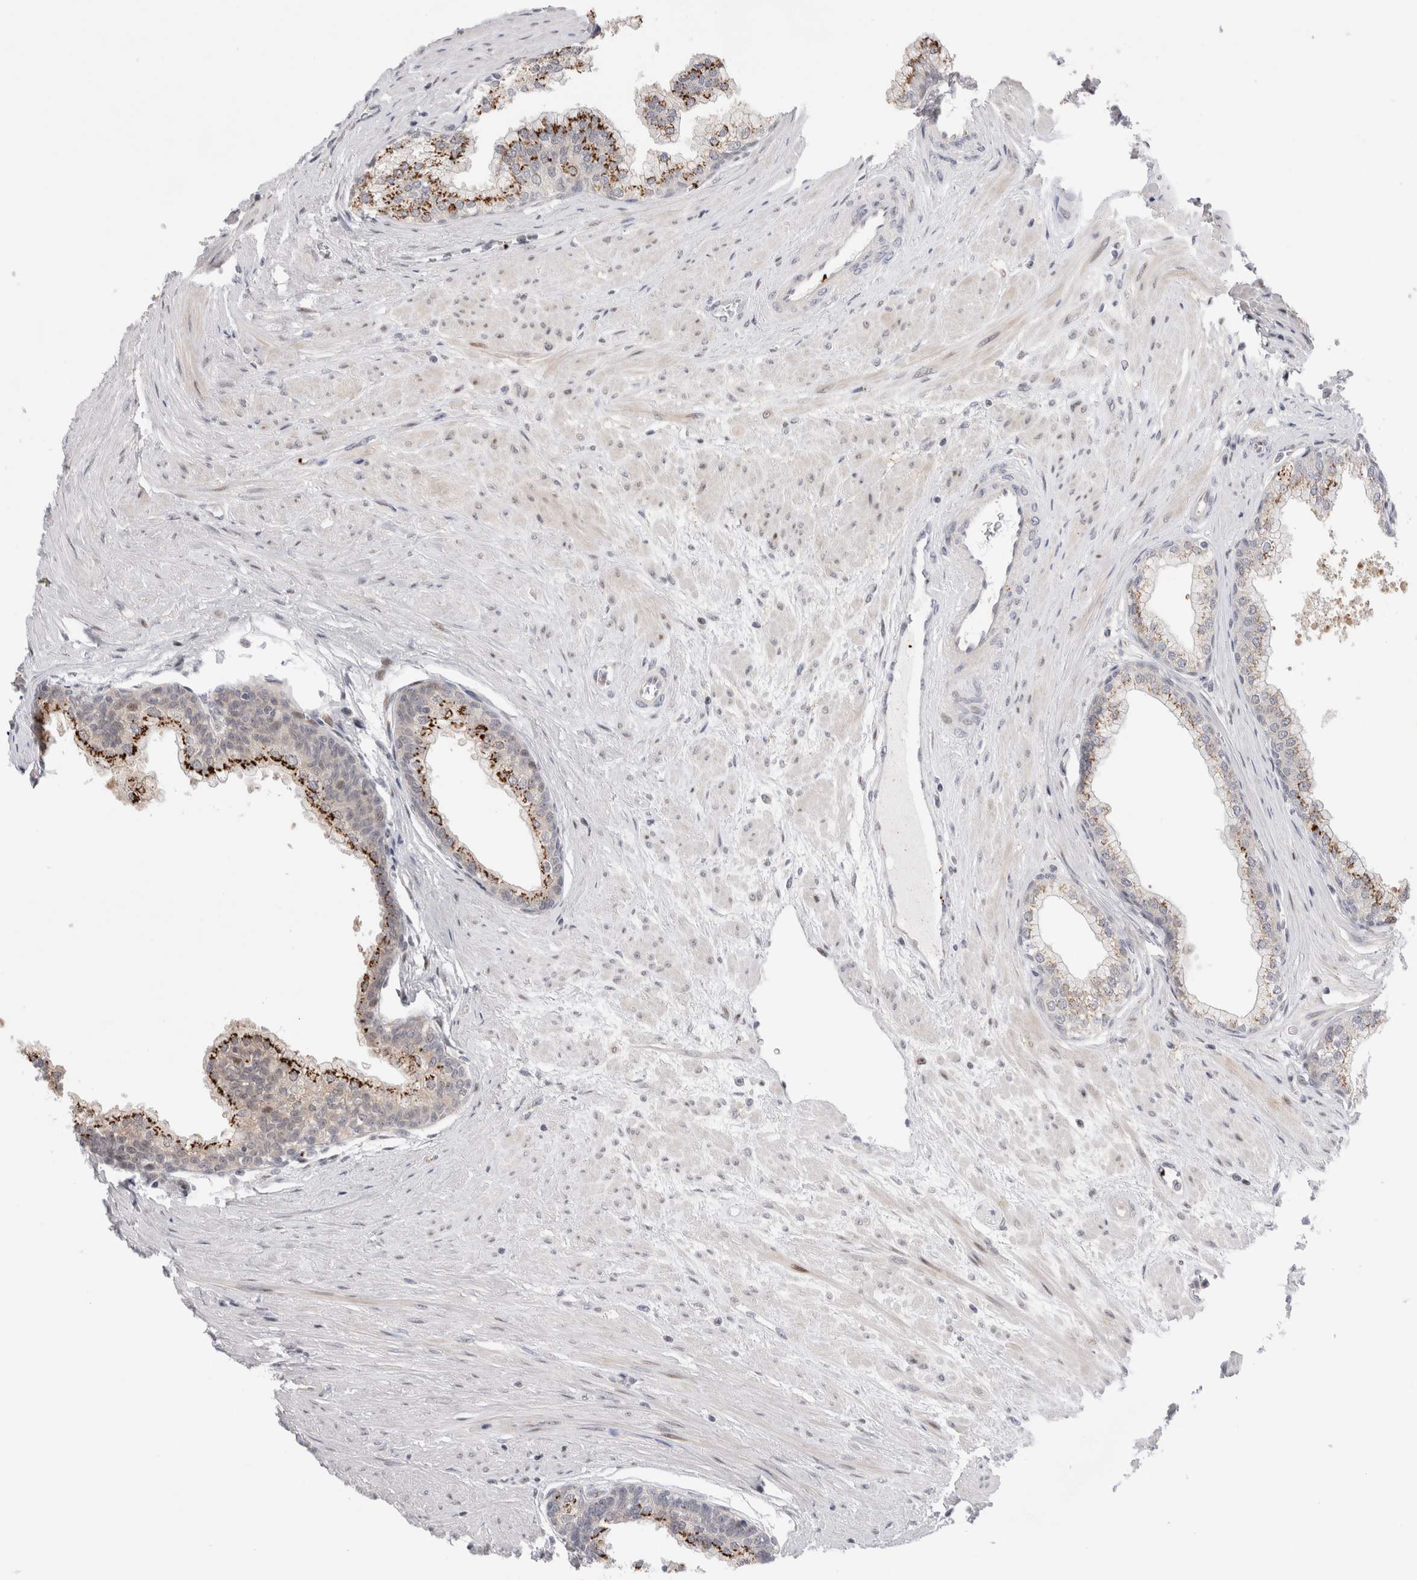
{"staining": {"intensity": "strong", "quantity": ">75%", "location": "cytoplasmic/membranous"}, "tissue": "prostate", "cell_type": "Glandular cells", "image_type": "normal", "snomed": [{"axis": "morphology", "description": "Normal tissue, NOS"}, {"axis": "morphology", "description": "Urothelial carcinoma, Low grade"}, {"axis": "topography", "description": "Urinary bladder"}, {"axis": "topography", "description": "Prostate"}], "caption": "This micrograph reveals IHC staining of normal prostate, with high strong cytoplasmic/membranous positivity in approximately >75% of glandular cells.", "gene": "VPS28", "patient": {"sex": "male", "age": 60}}